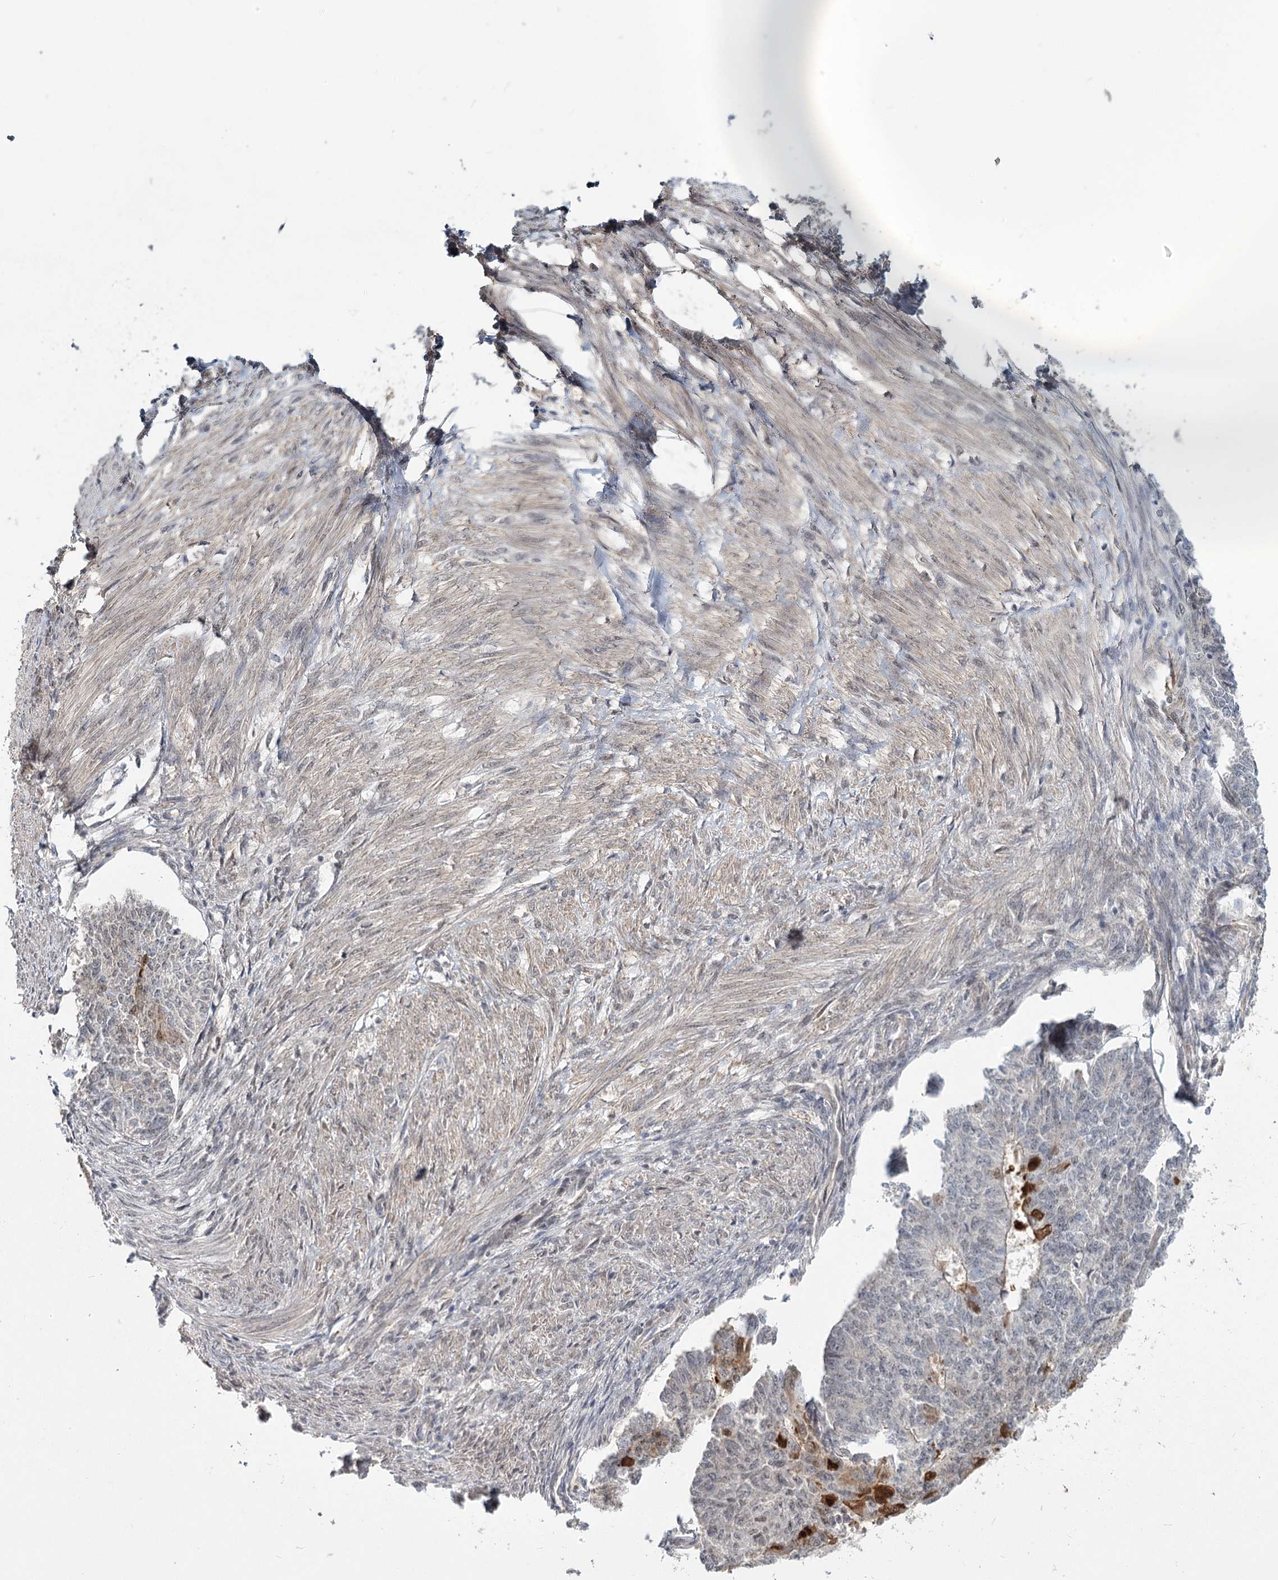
{"staining": {"intensity": "weak", "quantity": "<25%", "location": "nuclear"}, "tissue": "endometrial cancer", "cell_type": "Tumor cells", "image_type": "cancer", "snomed": [{"axis": "morphology", "description": "Adenocarcinoma, NOS"}, {"axis": "topography", "description": "Endometrium"}], "caption": "Image shows no protein expression in tumor cells of endometrial adenocarcinoma tissue. (Immunohistochemistry, brightfield microscopy, high magnification).", "gene": "TBC1D9B", "patient": {"sex": "female", "age": 32}}